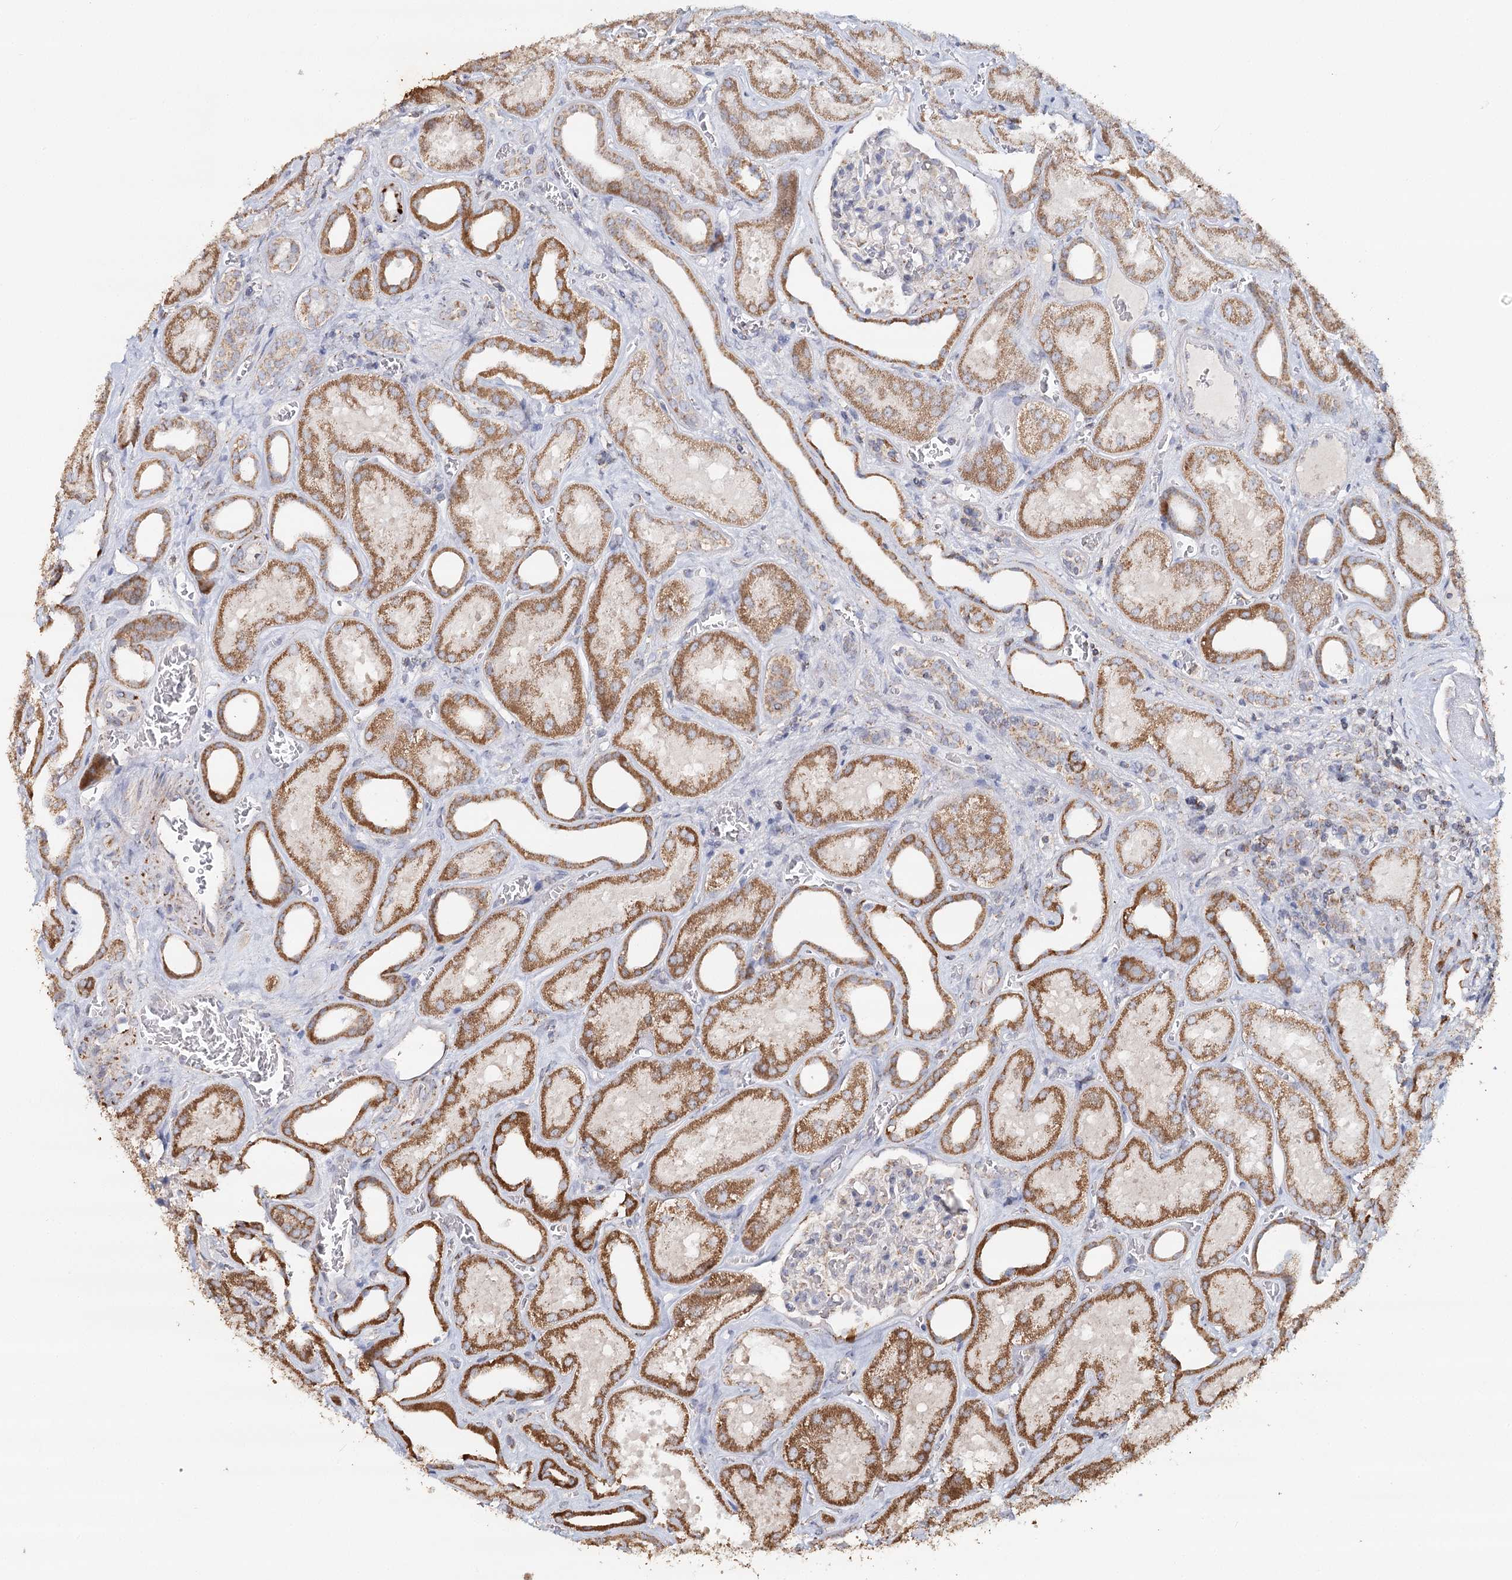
{"staining": {"intensity": "negative", "quantity": "none", "location": "none"}, "tissue": "kidney", "cell_type": "Cells in glomeruli", "image_type": "normal", "snomed": [{"axis": "morphology", "description": "Normal tissue, NOS"}, {"axis": "morphology", "description": "Adenocarcinoma, NOS"}, {"axis": "topography", "description": "Kidney"}], "caption": "This is an immunohistochemistry (IHC) image of unremarkable kidney. There is no expression in cells in glomeruli.", "gene": "MMP25", "patient": {"sex": "female", "age": 68}}